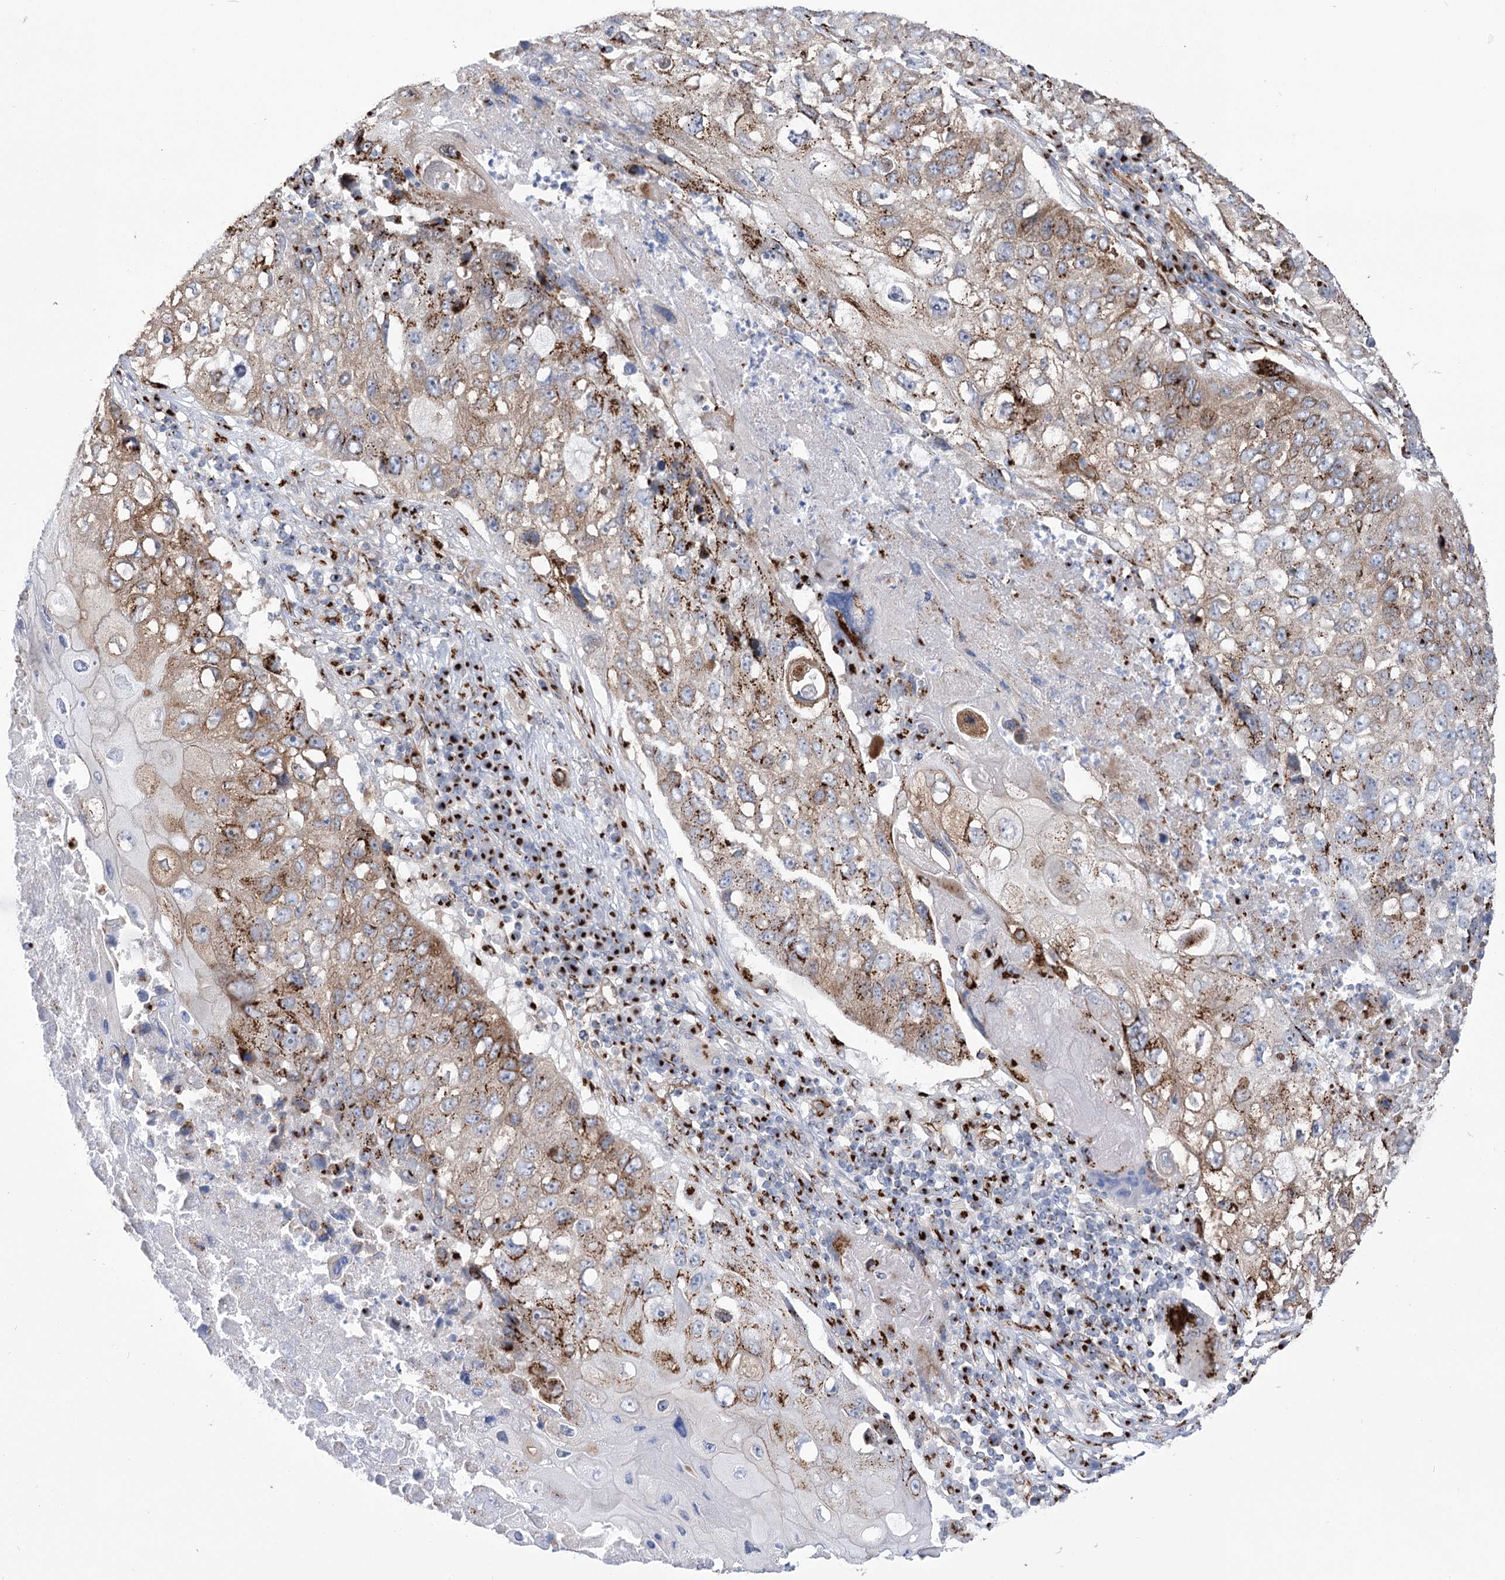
{"staining": {"intensity": "moderate", "quantity": ">75%", "location": "cytoplasmic/membranous"}, "tissue": "lung cancer", "cell_type": "Tumor cells", "image_type": "cancer", "snomed": [{"axis": "morphology", "description": "Squamous cell carcinoma, NOS"}, {"axis": "topography", "description": "Lung"}], "caption": "Protein expression analysis of human lung cancer (squamous cell carcinoma) reveals moderate cytoplasmic/membranous expression in about >75% of tumor cells.", "gene": "TMEM165", "patient": {"sex": "male", "age": 61}}